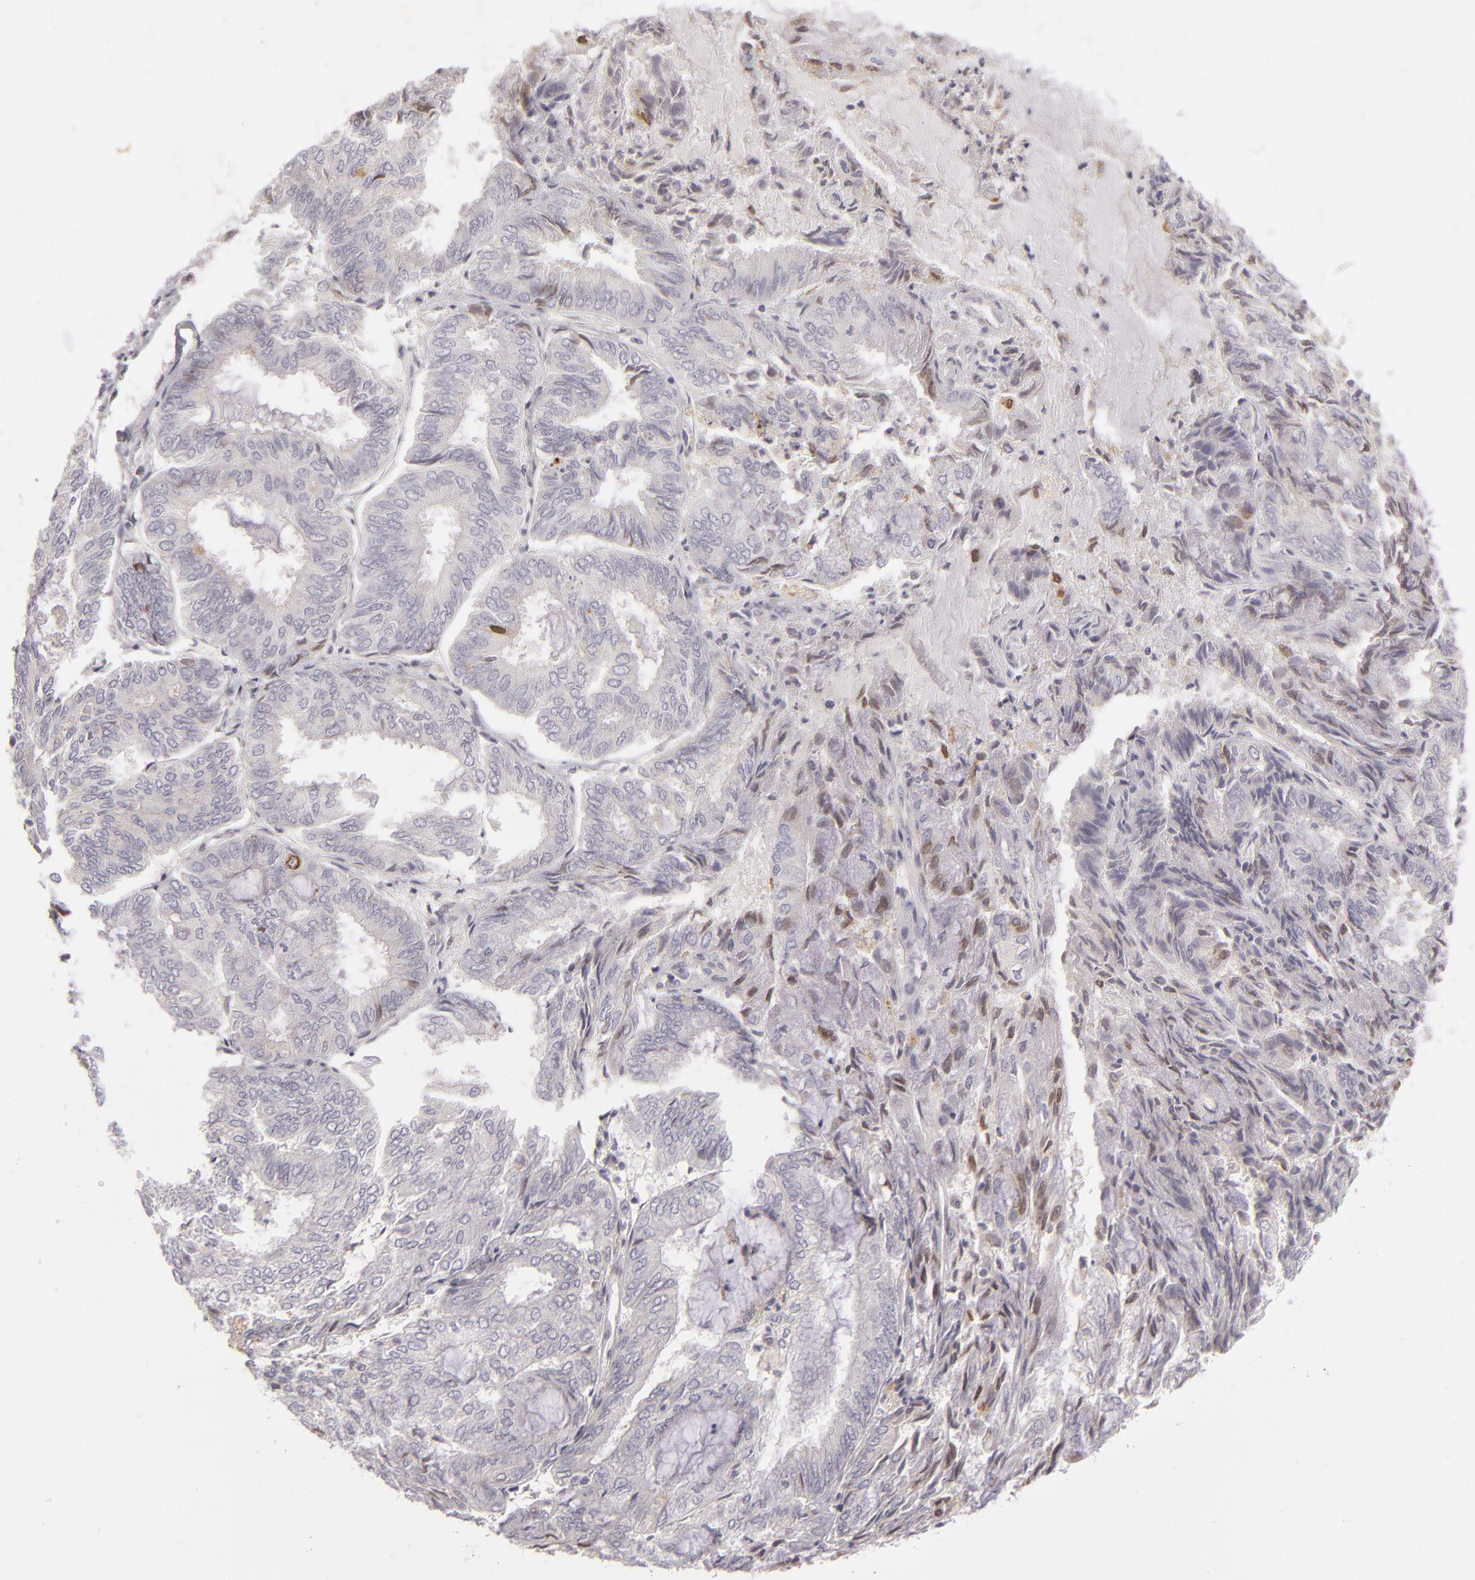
{"staining": {"intensity": "negative", "quantity": "none", "location": "none"}, "tissue": "endometrial cancer", "cell_type": "Tumor cells", "image_type": "cancer", "snomed": [{"axis": "morphology", "description": "Adenocarcinoma, NOS"}, {"axis": "topography", "description": "Endometrium"}], "caption": "This histopathology image is of adenocarcinoma (endometrial) stained with immunohistochemistry to label a protein in brown with the nuclei are counter-stained blue. There is no positivity in tumor cells.", "gene": "EFS", "patient": {"sex": "female", "age": 59}}